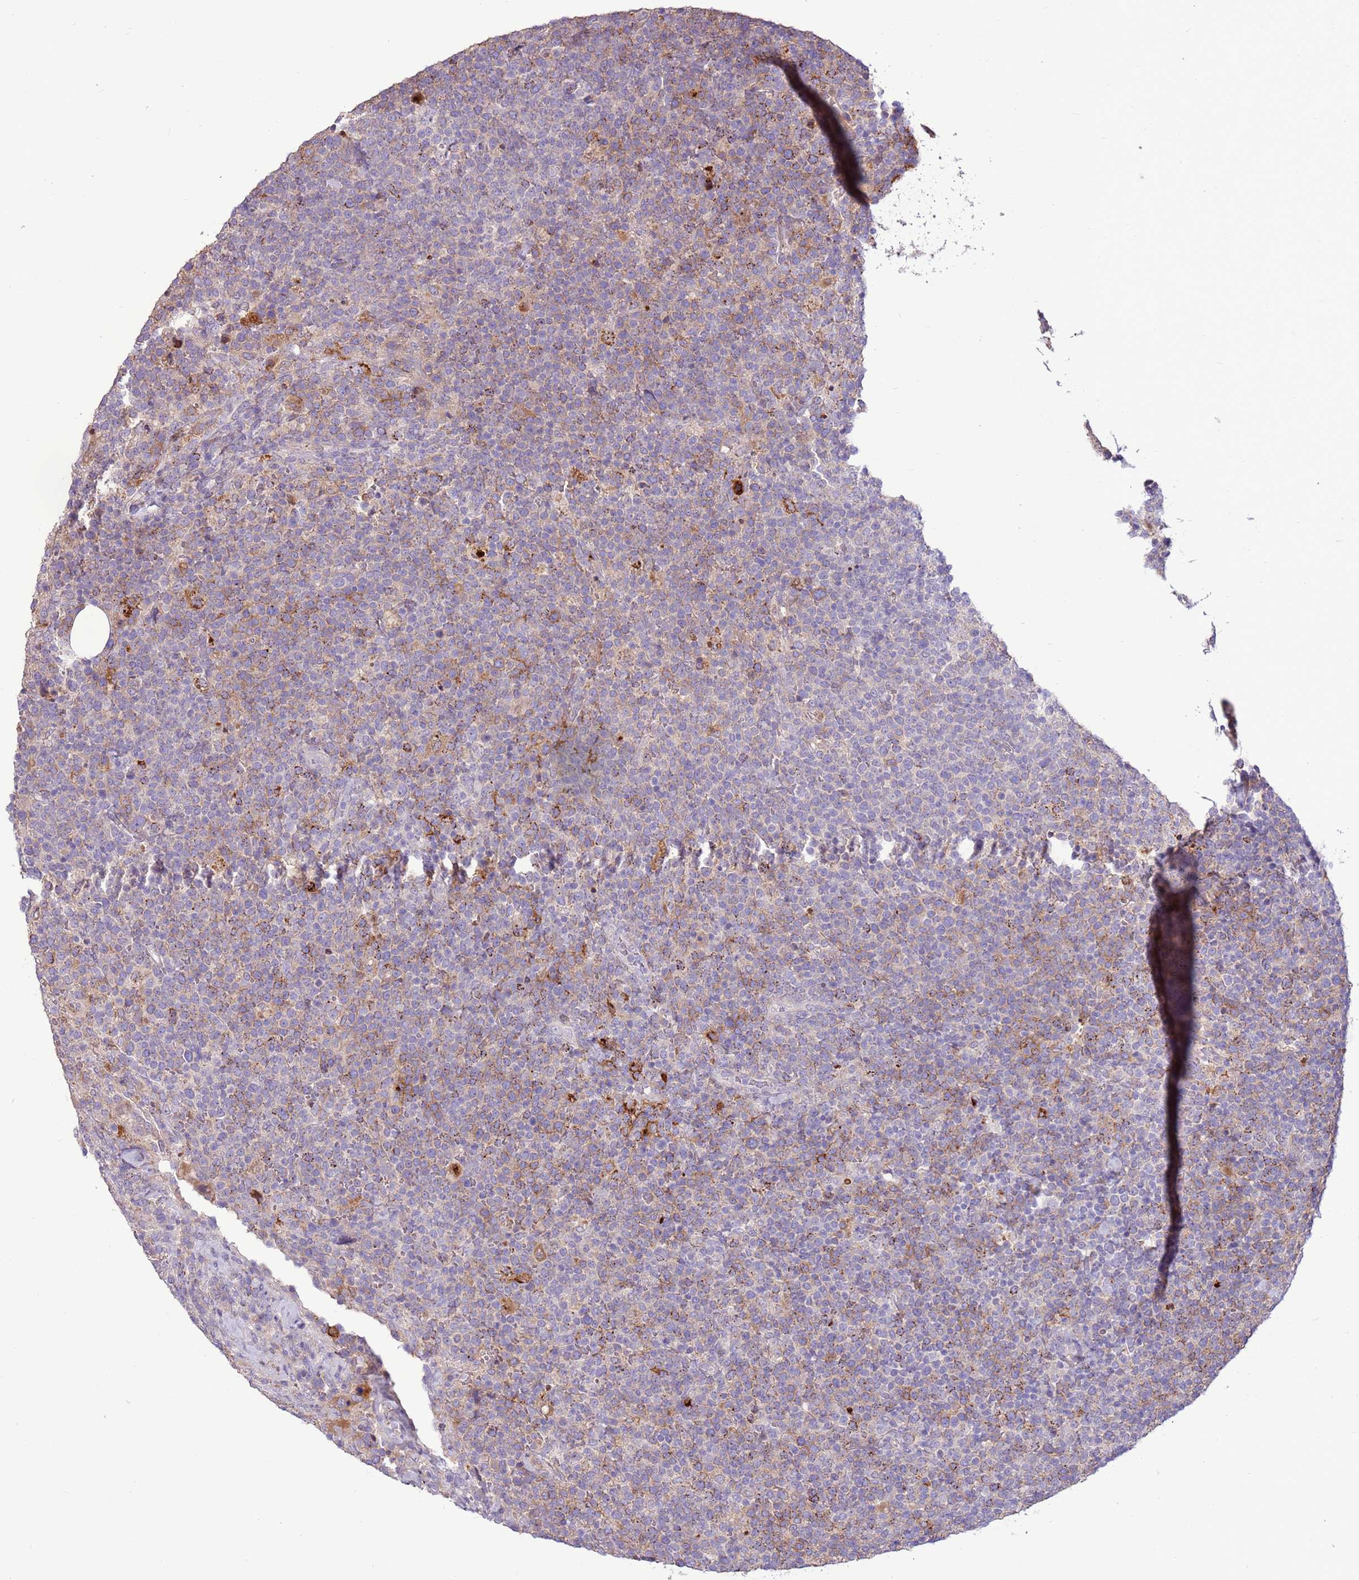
{"staining": {"intensity": "weak", "quantity": "<25%", "location": "cytoplasmic/membranous"}, "tissue": "lymphoma", "cell_type": "Tumor cells", "image_type": "cancer", "snomed": [{"axis": "morphology", "description": "Malignant lymphoma, non-Hodgkin's type, High grade"}, {"axis": "topography", "description": "Lymph node"}], "caption": "Immunohistochemistry (IHC) of malignant lymphoma, non-Hodgkin's type (high-grade) shows no positivity in tumor cells.", "gene": "LGI4", "patient": {"sex": "male", "age": 61}}